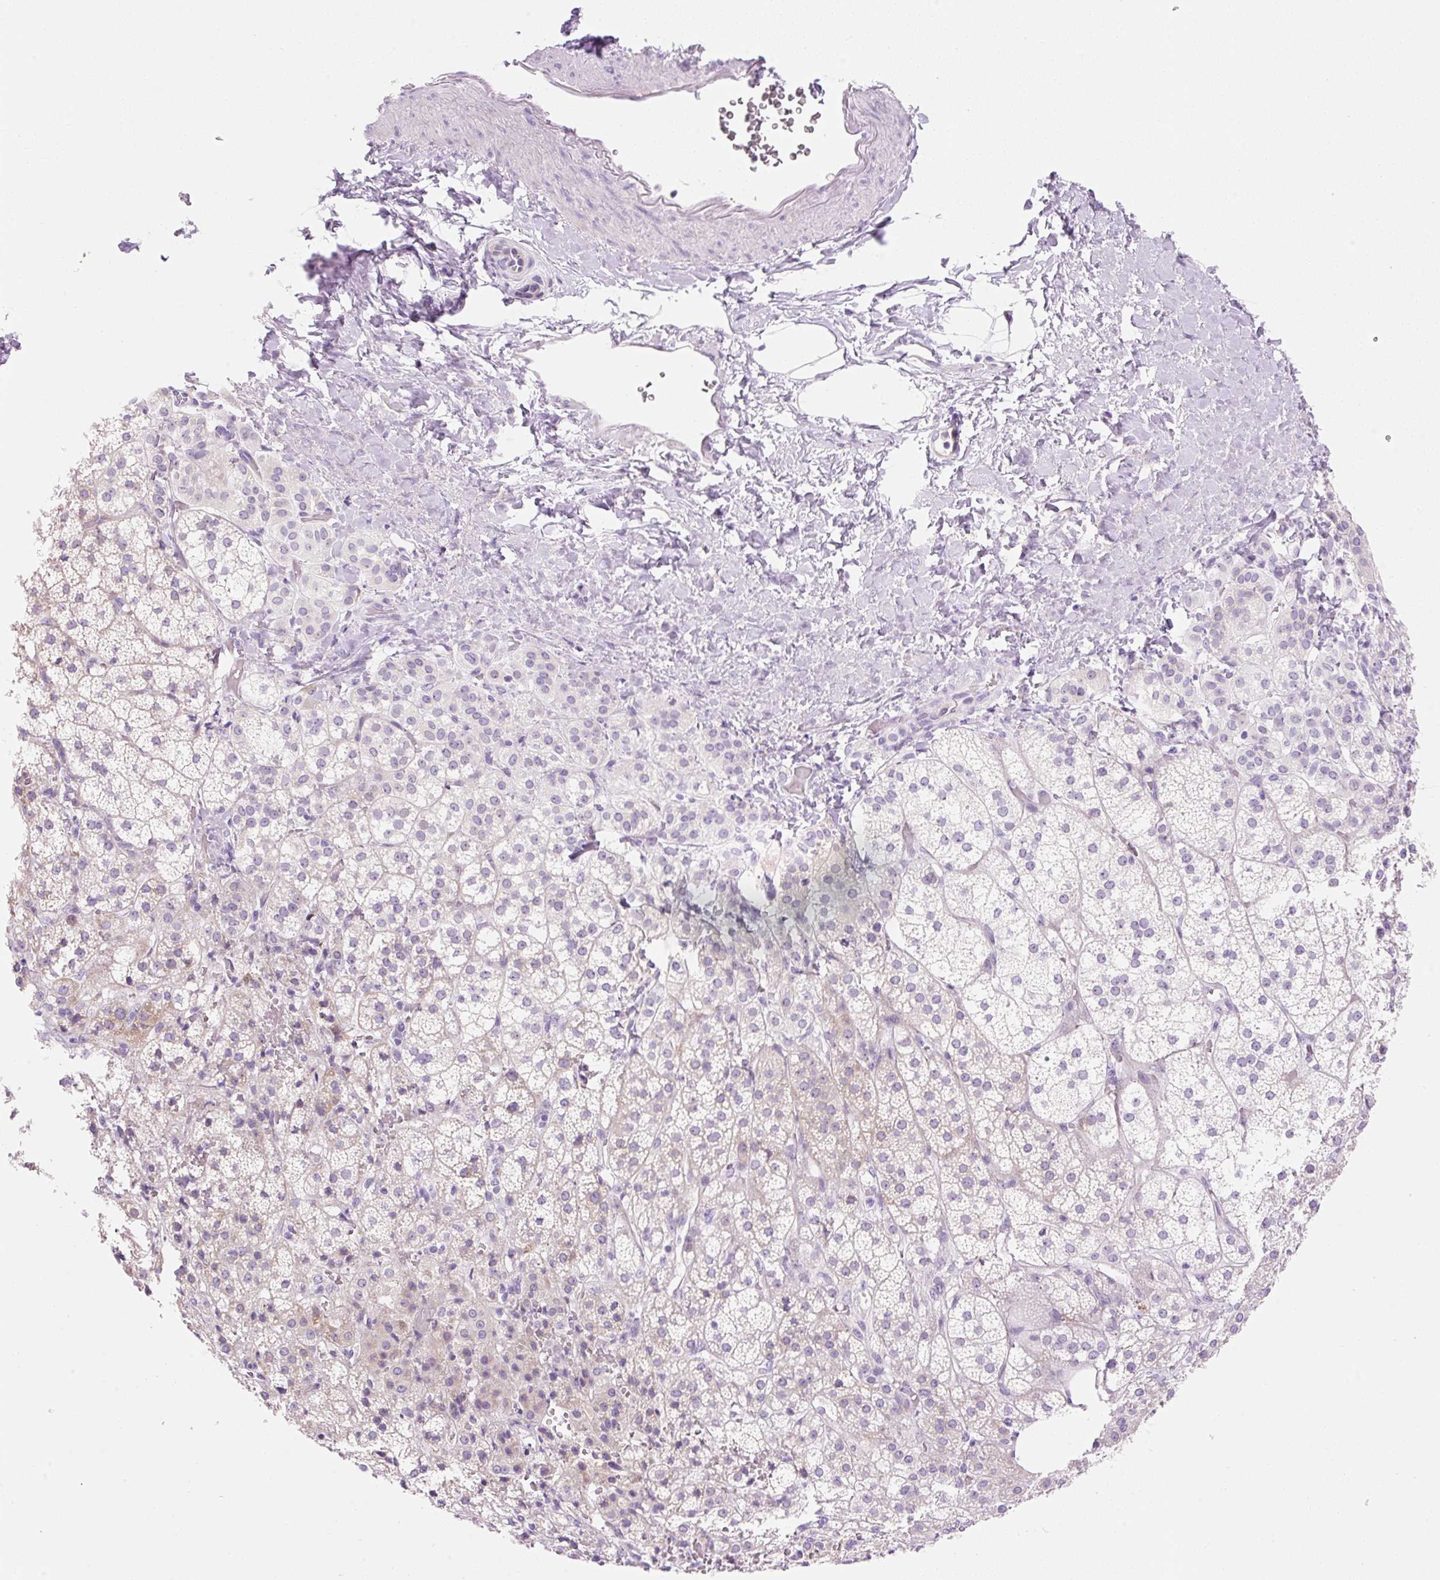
{"staining": {"intensity": "moderate", "quantity": "25%-75%", "location": "cytoplasmic/membranous"}, "tissue": "adrenal gland", "cell_type": "Glandular cells", "image_type": "normal", "snomed": [{"axis": "morphology", "description": "Normal tissue, NOS"}, {"axis": "topography", "description": "Adrenal gland"}], "caption": "Brown immunohistochemical staining in unremarkable adrenal gland reveals moderate cytoplasmic/membranous expression in about 25%-75% of glandular cells. (Brightfield microscopy of DAB IHC at high magnification).", "gene": "ZNF121", "patient": {"sex": "female", "age": 60}}